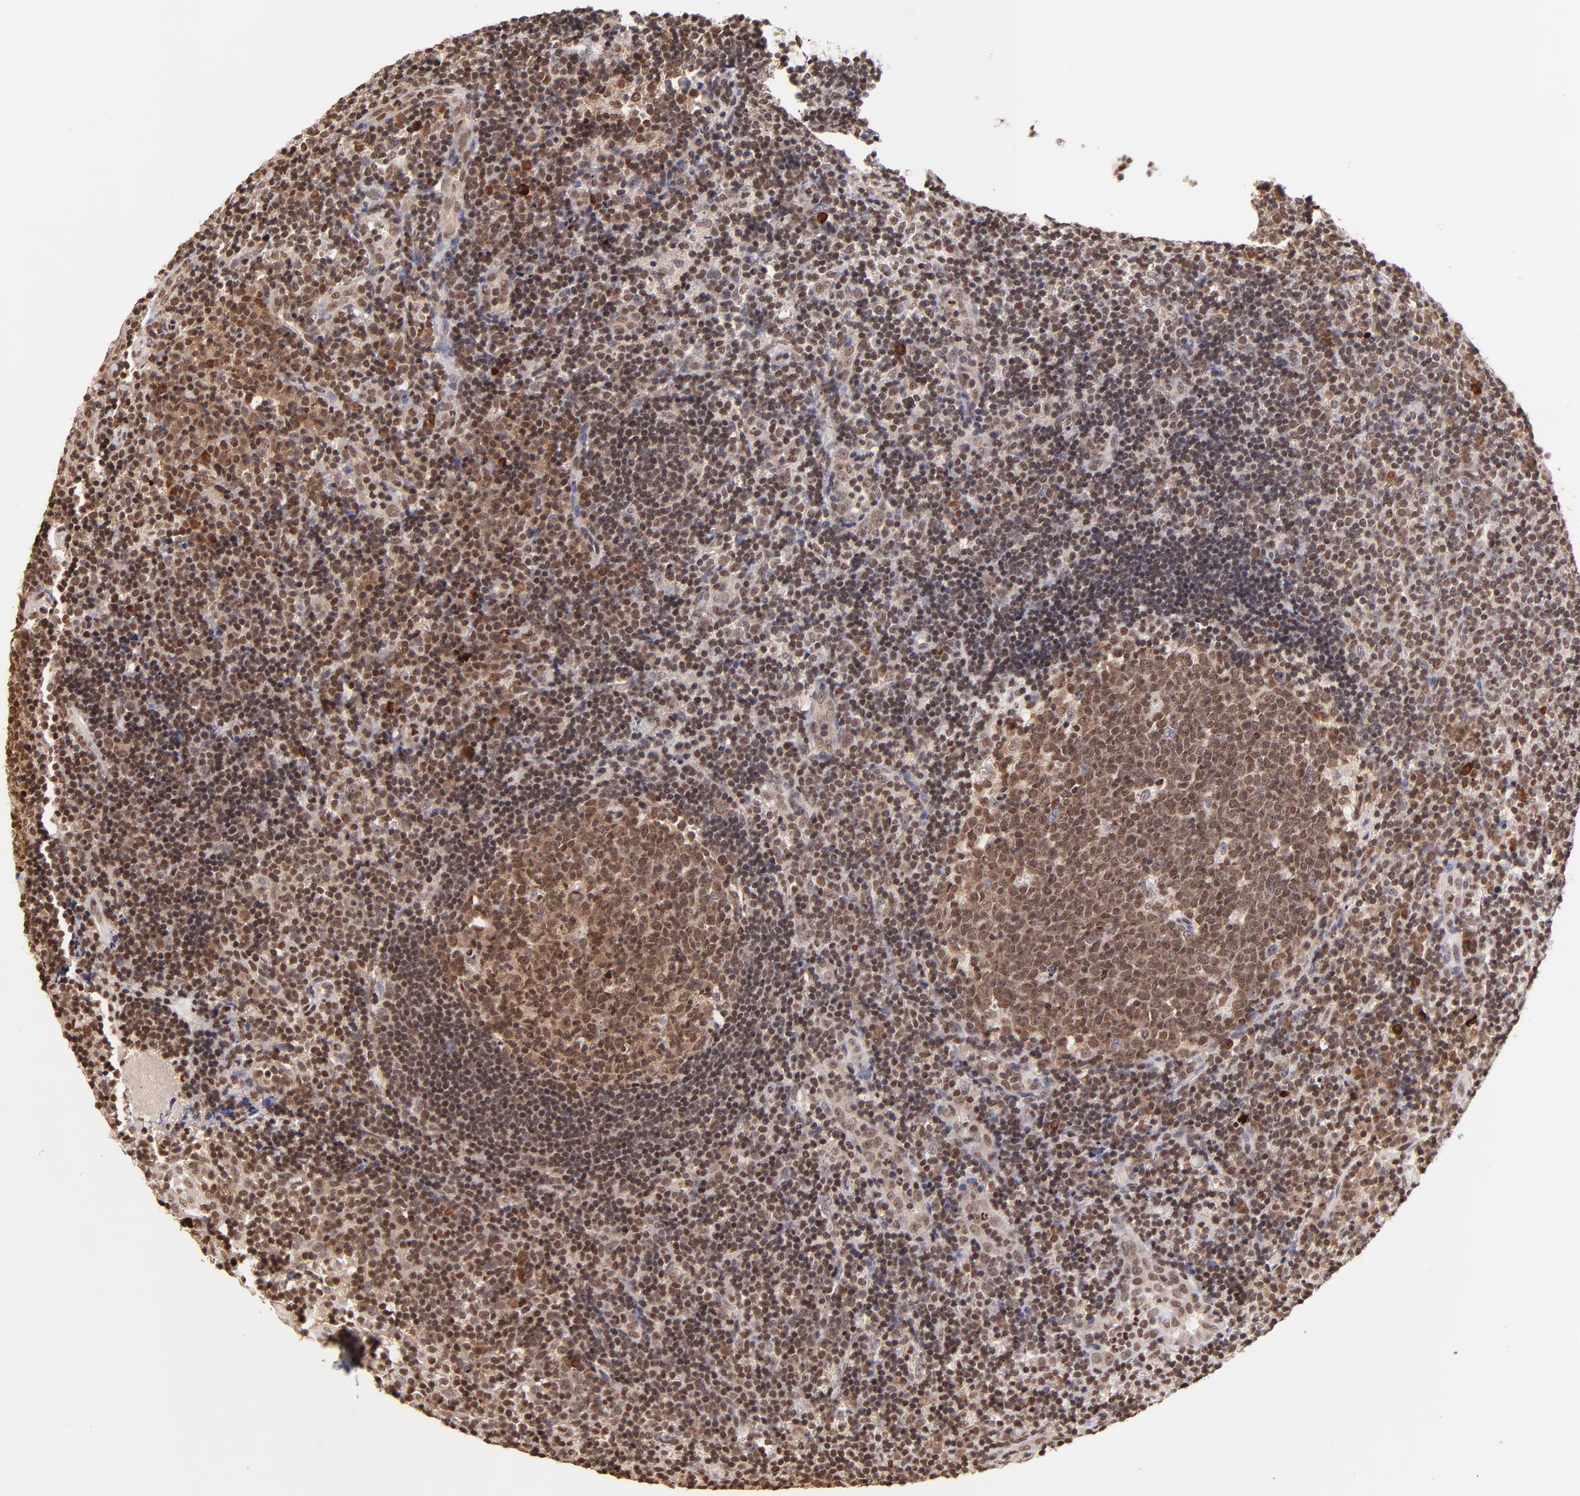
{"staining": {"intensity": "strong", "quantity": ">75%", "location": "cytoplasmic/membranous,nuclear"}, "tissue": "tonsil", "cell_type": "Germinal center cells", "image_type": "normal", "snomed": [{"axis": "morphology", "description": "Normal tissue, NOS"}, {"axis": "topography", "description": "Tonsil"}], "caption": "Strong cytoplasmic/membranous,nuclear staining is identified in about >75% of germinal center cells in benign tonsil.", "gene": "WDR25", "patient": {"sex": "female", "age": 40}}